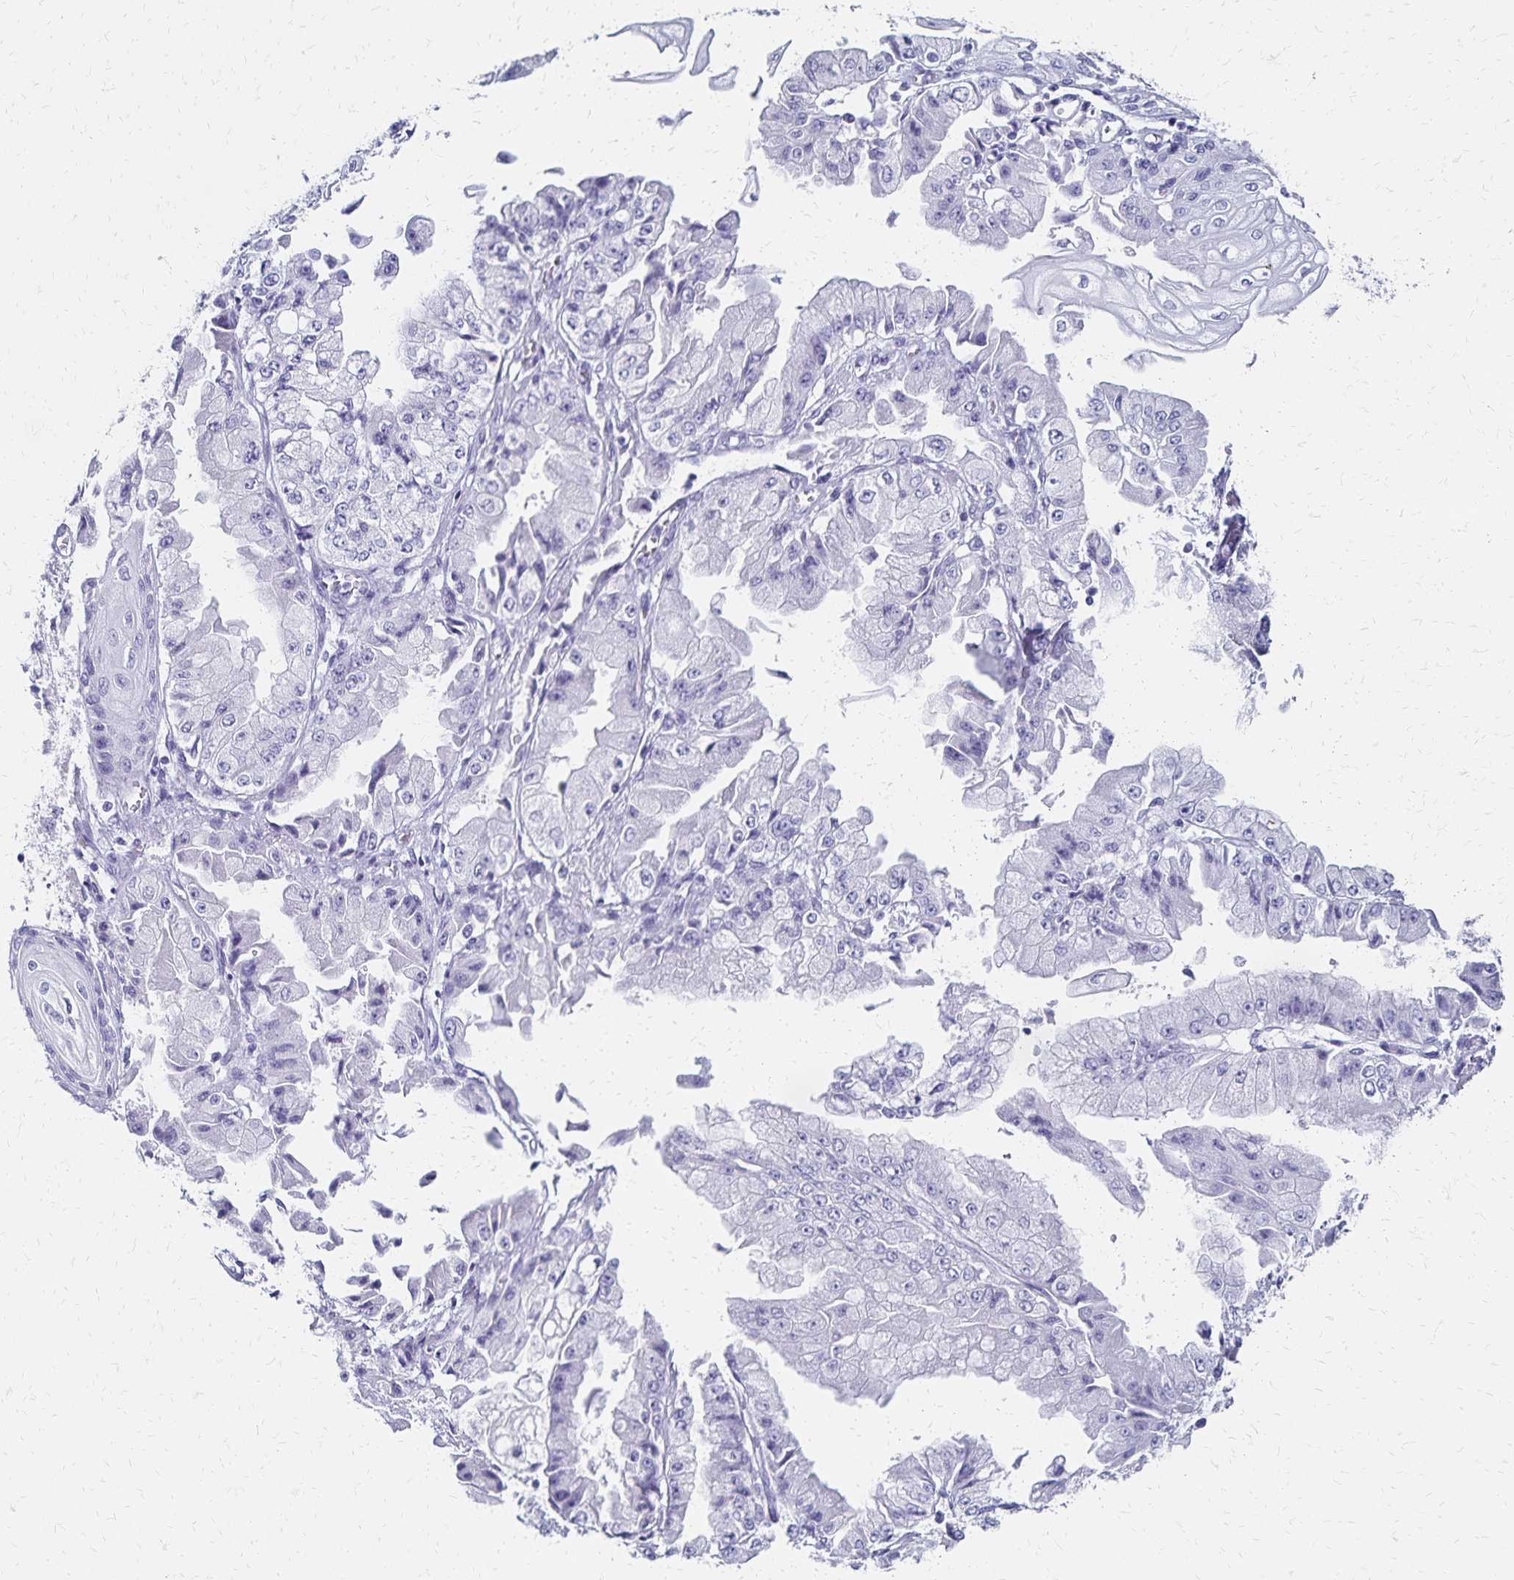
{"staining": {"intensity": "negative", "quantity": "none", "location": "none"}, "tissue": "stomach cancer", "cell_type": "Tumor cells", "image_type": "cancer", "snomed": [{"axis": "morphology", "description": "Adenocarcinoma, NOS"}, {"axis": "topography", "description": "Stomach, upper"}], "caption": "An IHC micrograph of stomach cancer (adenocarcinoma) is shown. There is no staining in tumor cells of stomach cancer (adenocarcinoma).", "gene": "GIP", "patient": {"sex": "female", "age": 74}}